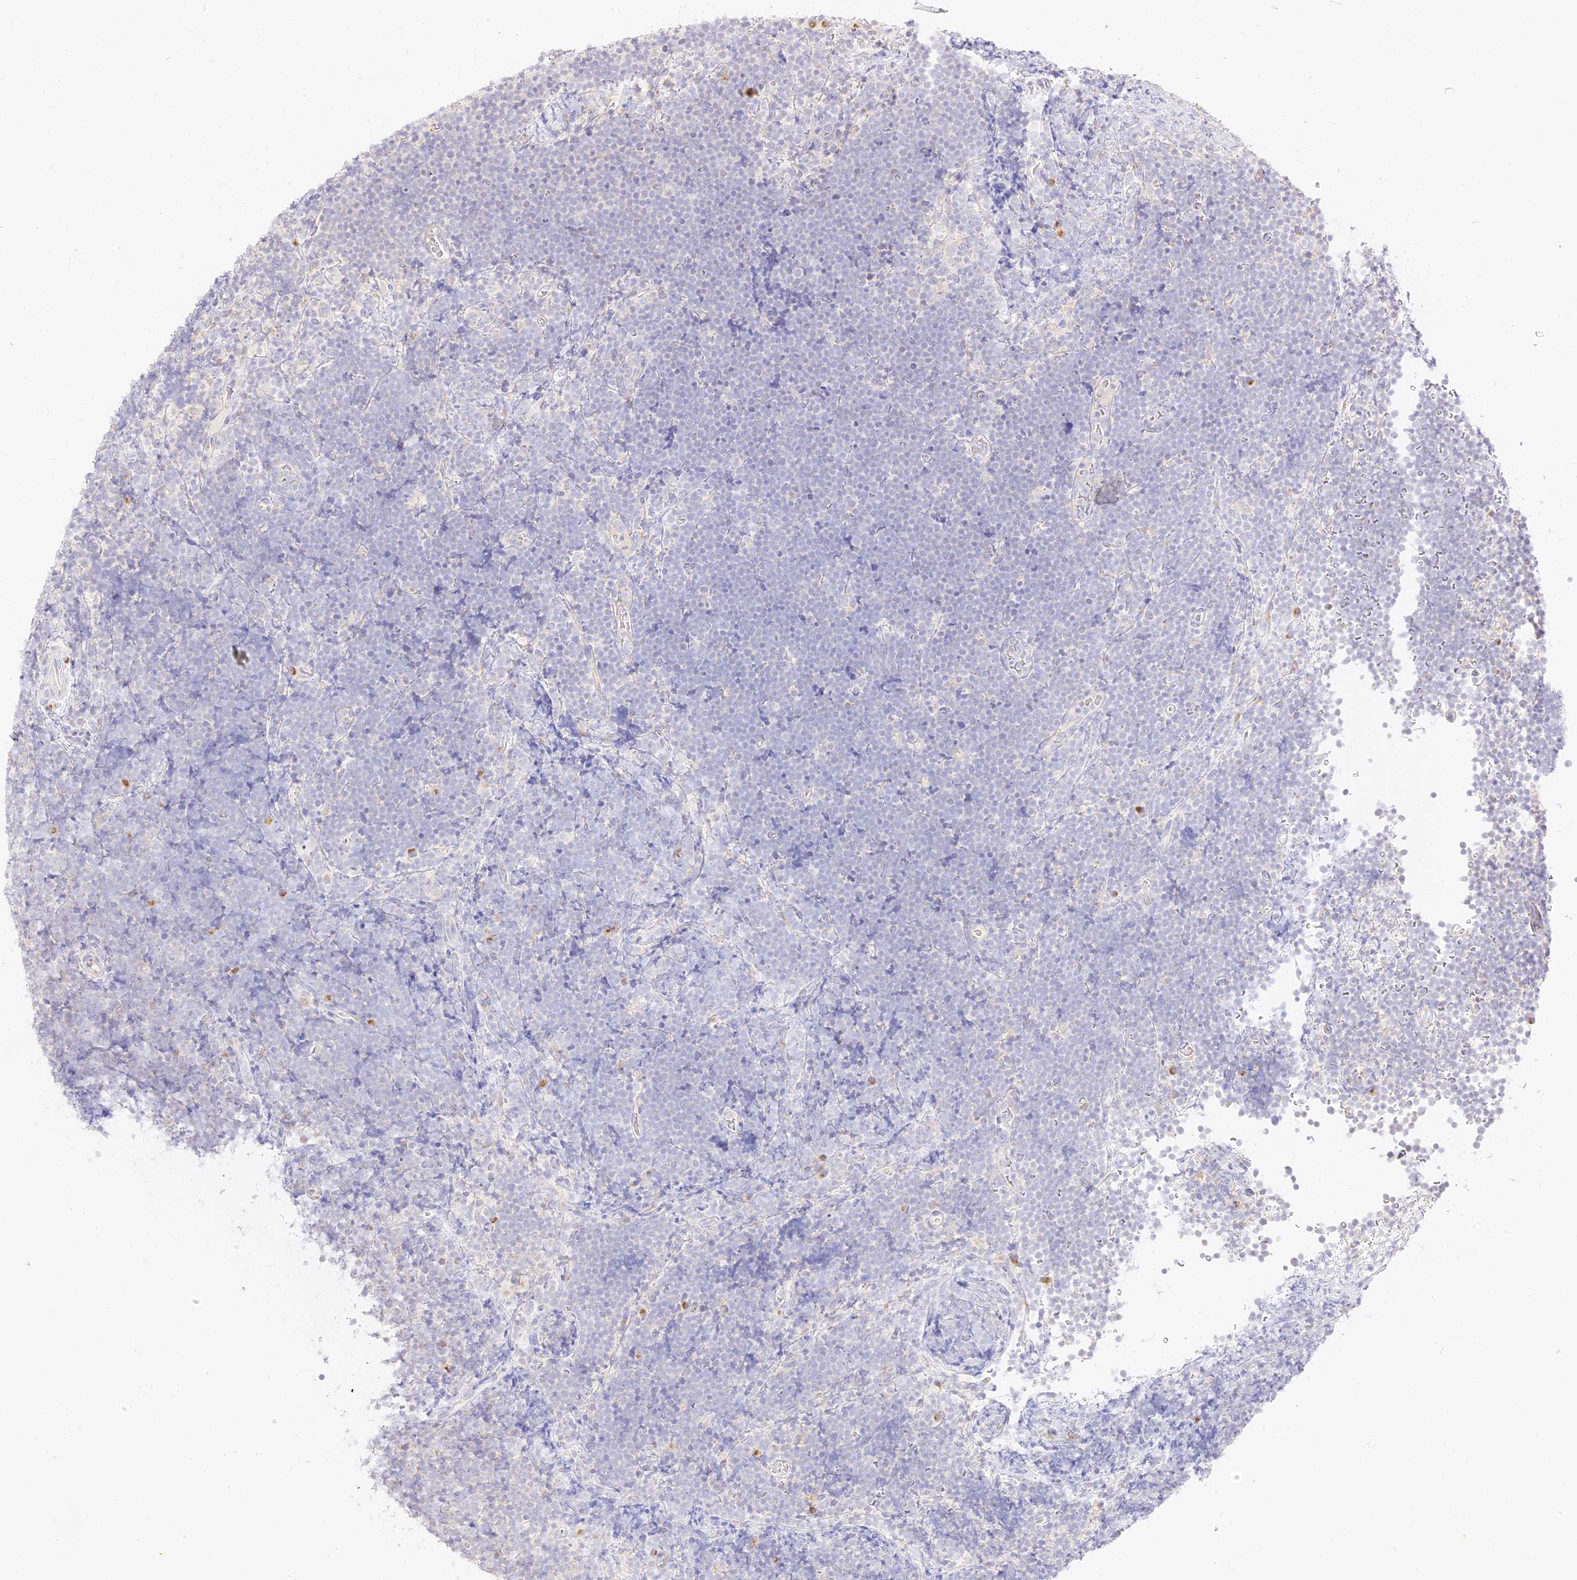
{"staining": {"intensity": "negative", "quantity": "none", "location": "none"}, "tissue": "lymphoma", "cell_type": "Tumor cells", "image_type": "cancer", "snomed": [{"axis": "morphology", "description": "Malignant lymphoma, non-Hodgkin's type, High grade"}, {"axis": "topography", "description": "Lymph node"}], "caption": "IHC image of neoplastic tissue: malignant lymphoma, non-Hodgkin's type (high-grade) stained with DAB (3,3'-diaminobenzidine) shows no significant protein staining in tumor cells. The staining was performed using DAB to visualize the protein expression in brown, while the nuclei were stained in blue with hematoxylin (Magnification: 20x).", "gene": "SEC13", "patient": {"sex": "male", "age": 13}}